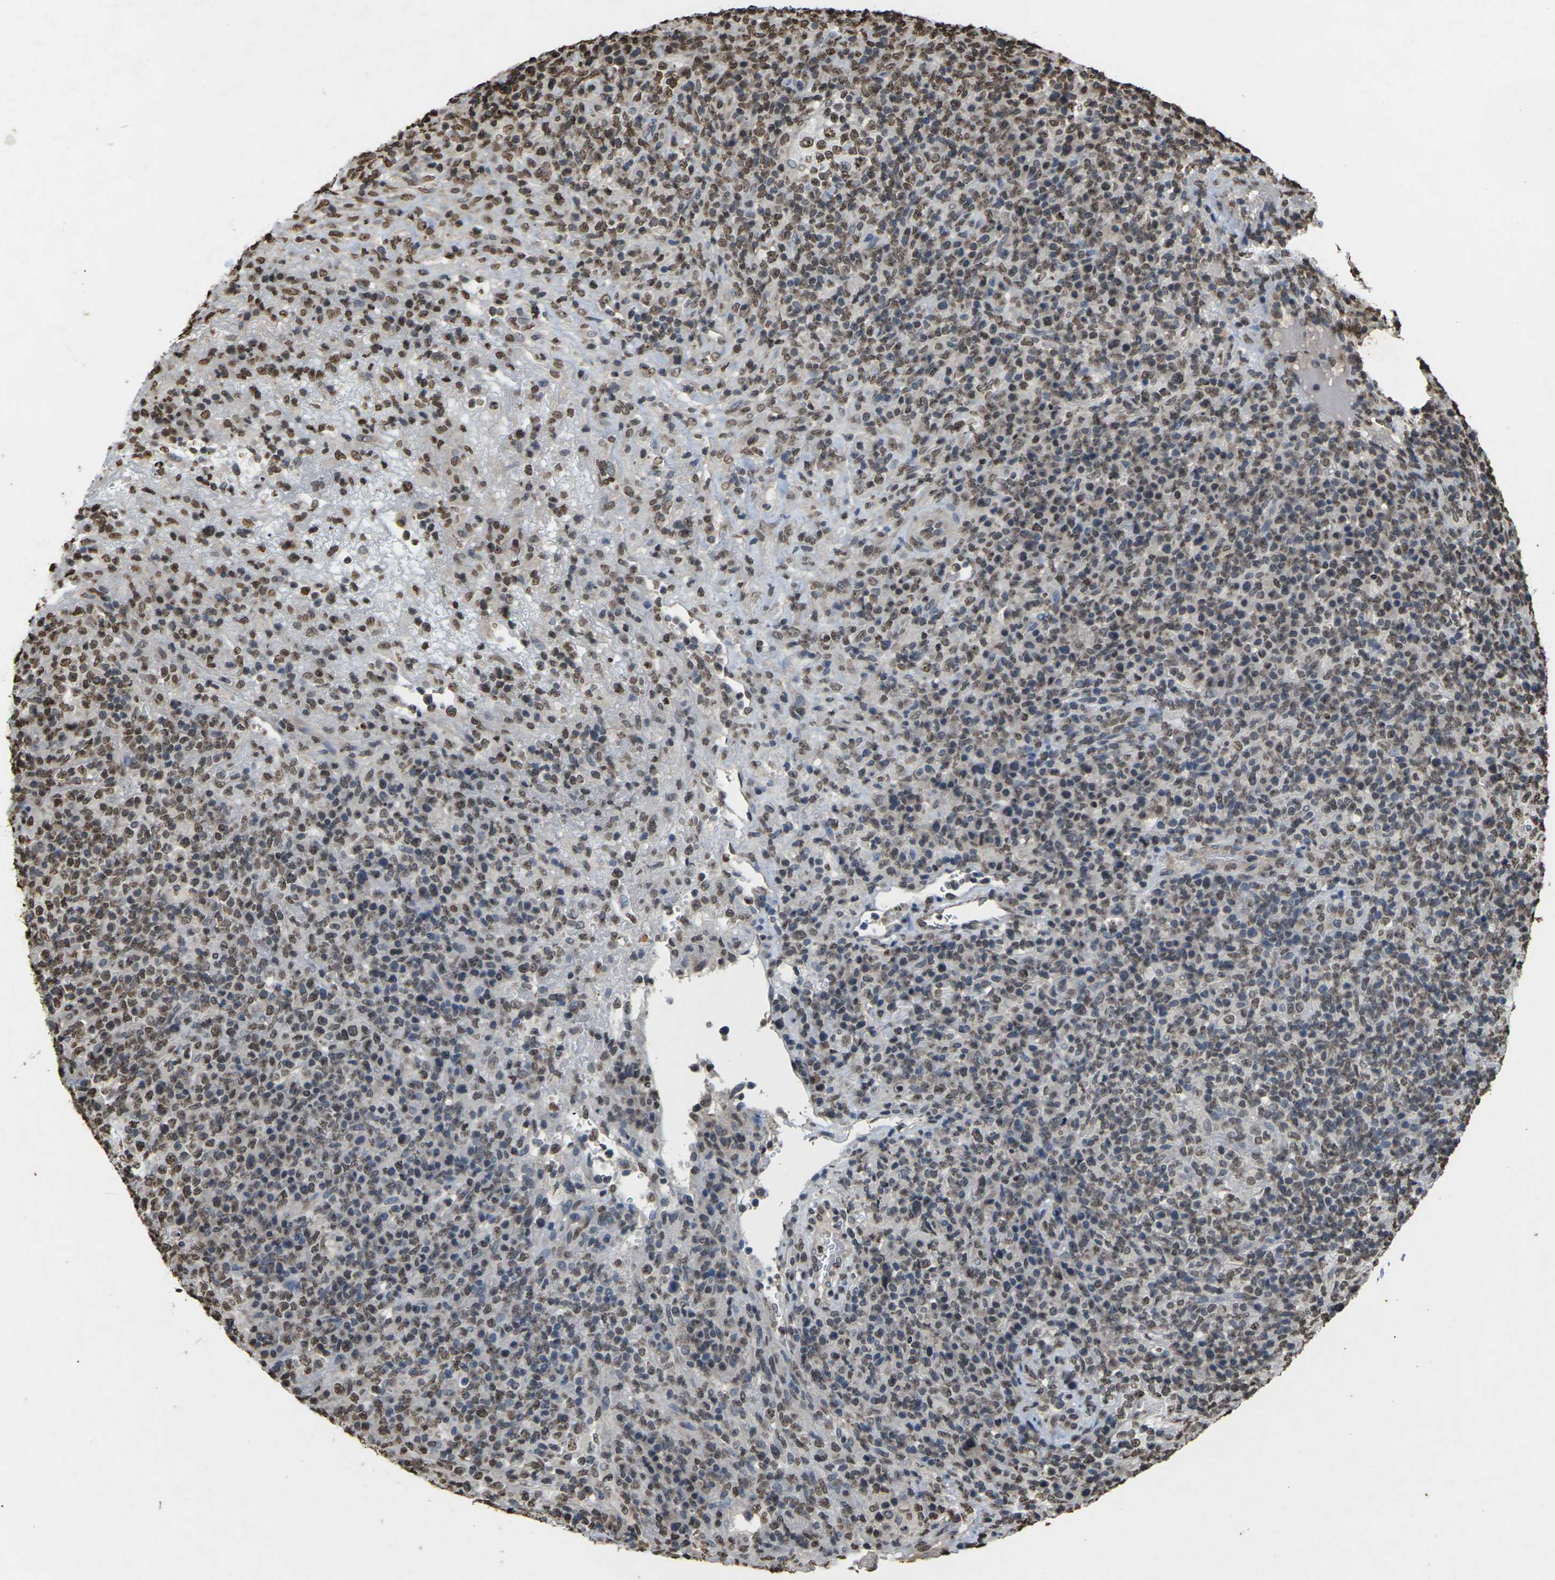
{"staining": {"intensity": "moderate", "quantity": "25%-75%", "location": "nuclear"}, "tissue": "lymphoma", "cell_type": "Tumor cells", "image_type": "cancer", "snomed": [{"axis": "morphology", "description": "Malignant lymphoma, non-Hodgkin's type, High grade"}, {"axis": "topography", "description": "Lymph node"}], "caption": "The photomicrograph displays immunohistochemical staining of lymphoma. There is moderate nuclear expression is seen in about 25%-75% of tumor cells.", "gene": "EMSY", "patient": {"sex": "female", "age": 76}}